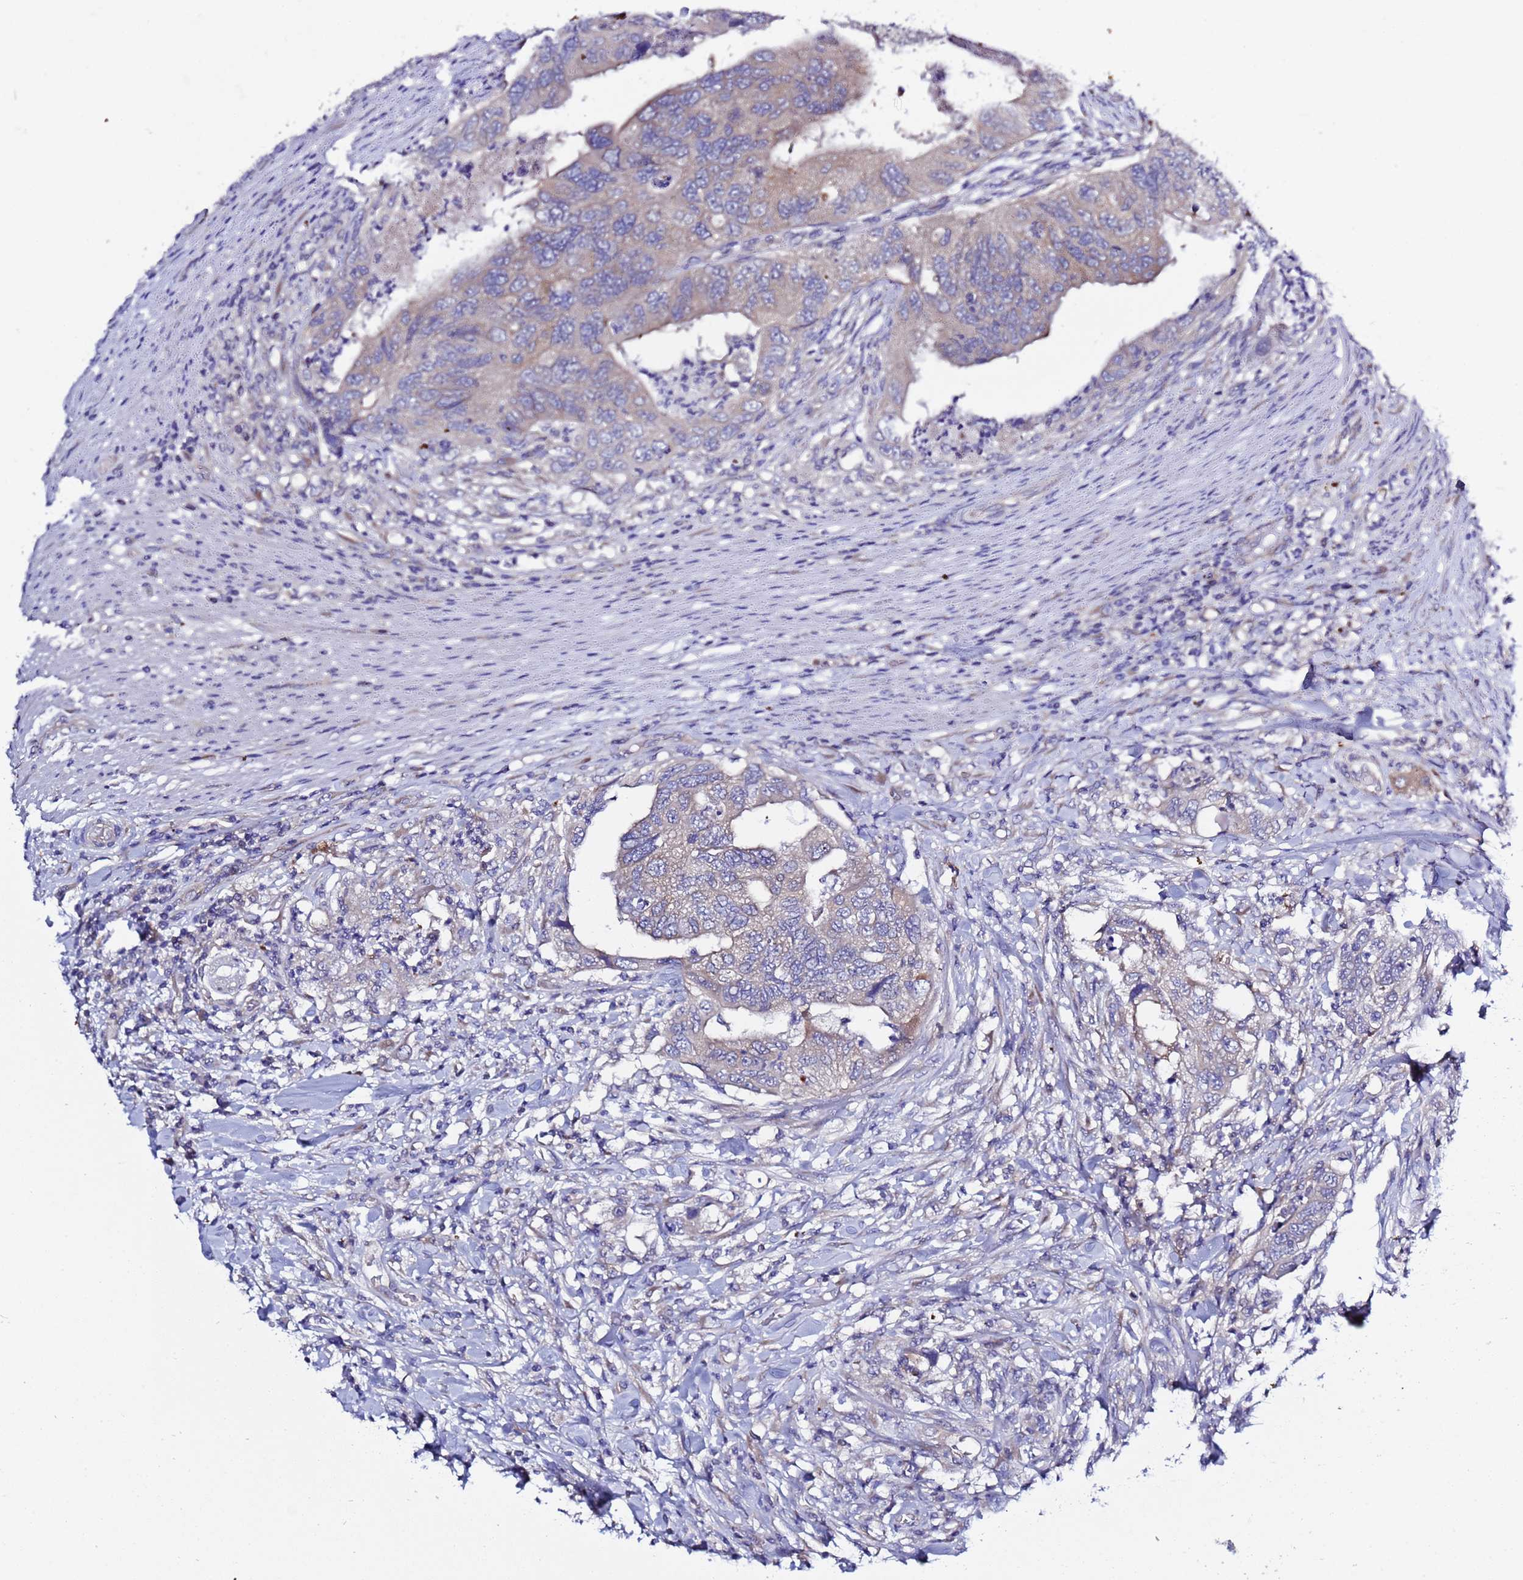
{"staining": {"intensity": "weak", "quantity": "<25%", "location": "cytoplasmic/membranous"}, "tissue": "colorectal cancer", "cell_type": "Tumor cells", "image_type": "cancer", "snomed": [{"axis": "morphology", "description": "Adenocarcinoma, NOS"}, {"axis": "topography", "description": "Rectum"}], "caption": "This is an IHC histopathology image of human colorectal adenocarcinoma. There is no staining in tumor cells.", "gene": "RC3H2", "patient": {"sex": "male", "age": 63}}